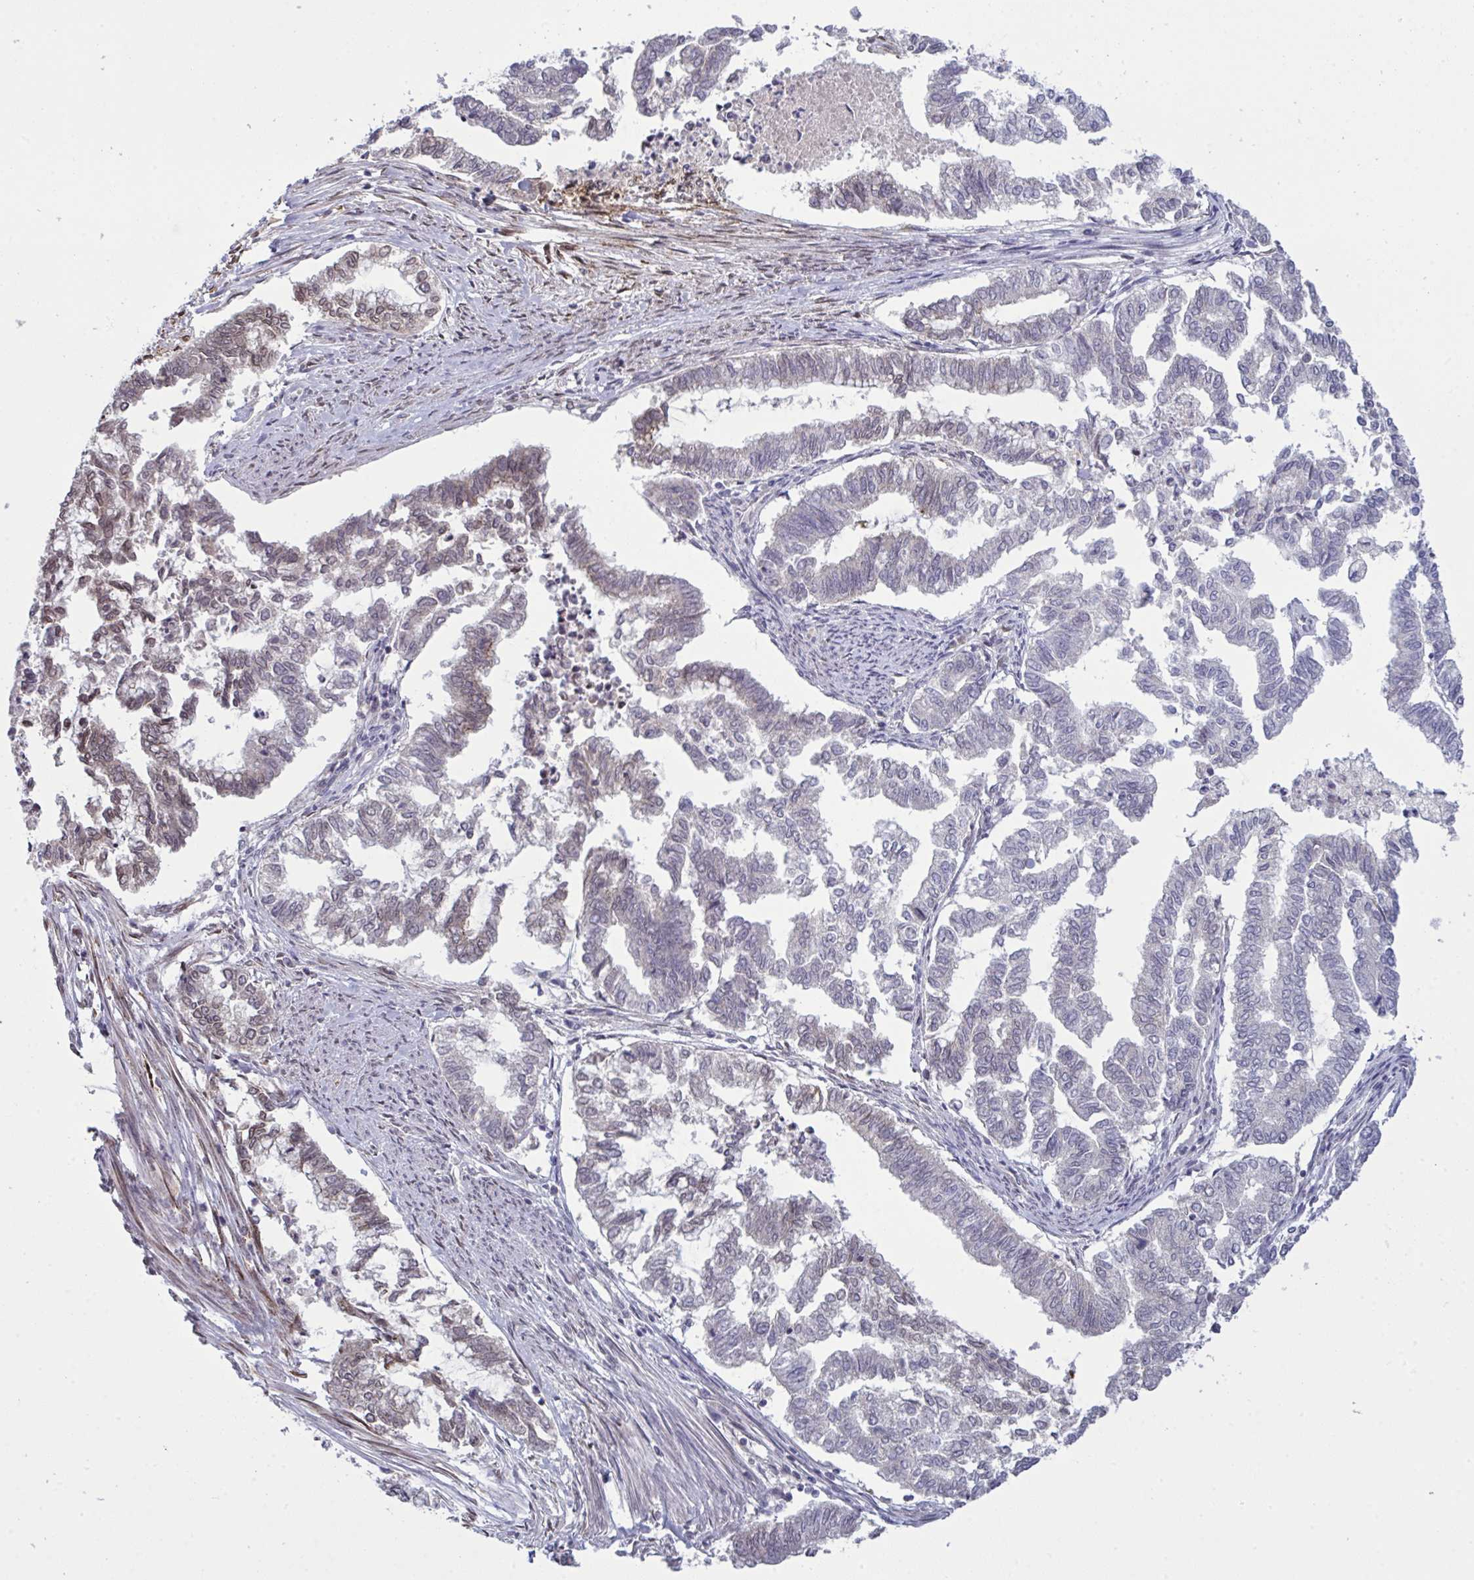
{"staining": {"intensity": "weak", "quantity": "<25%", "location": "cytoplasmic/membranous"}, "tissue": "endometrial cancer", "cell_type": "Tumor cells", "image_type": "cancer", "snomed": [{"axis": "morphology", "description": "Adenocarcinoma, NOS"}, {"axis": "topography", "description": "Endometrium"}], "caption": "Immunohistochemistry (IHC) of endometrial adenocarcinoma displays no expression in tumor cells.", "gene": "ZNF784", "patient": {"sex": "female", "age": 79}}